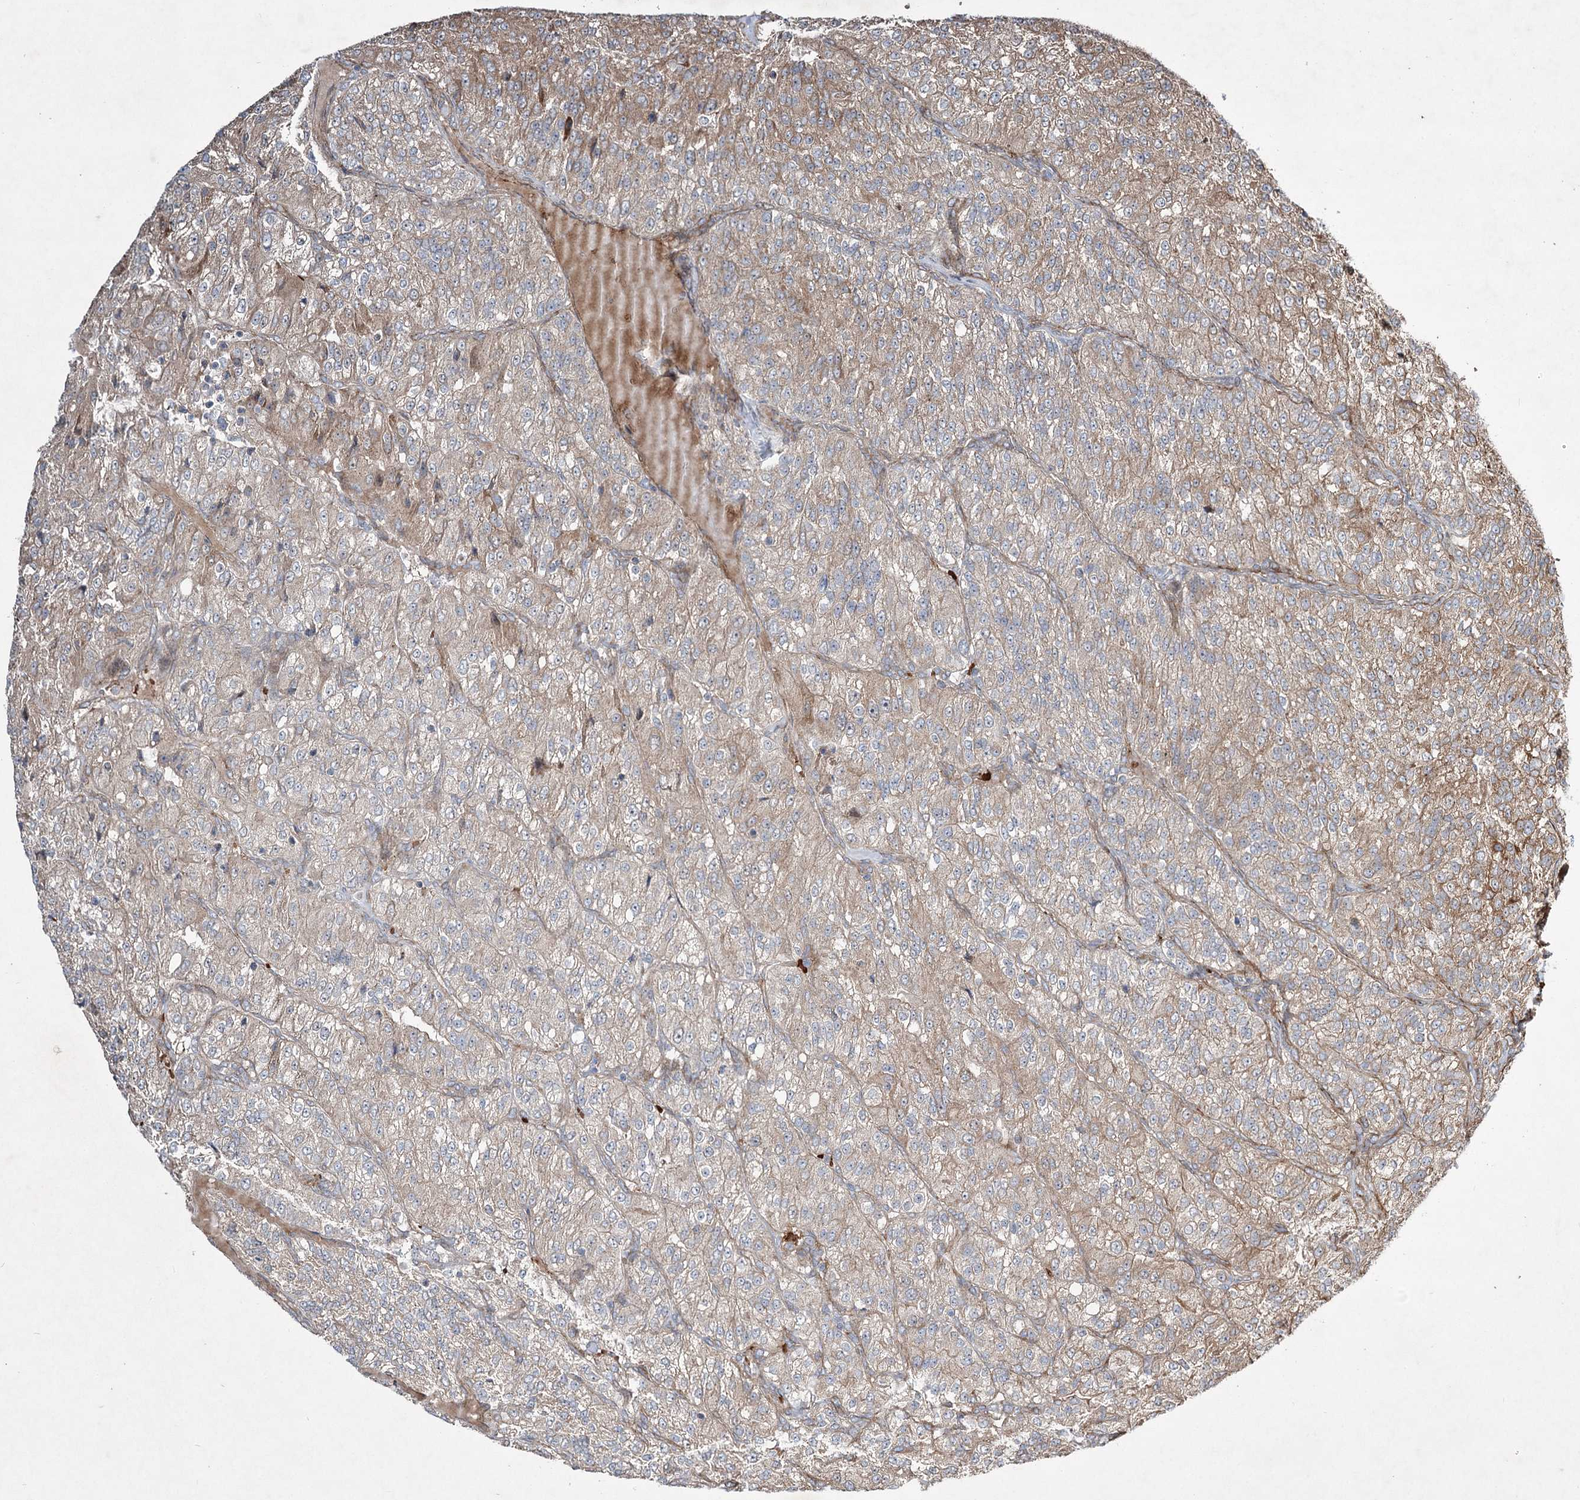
{"staining": {"intensity": "moderate", "quantity": ">75%", "location": "cytoplasmic/membranous"}, "tissue": "renal cancer", "cell_type": "Tumor cells", "image_type": "cancer", "snomed": [{"axis": "morphology", "description": "Adenocarcinoma, NOS"}, {"axis": "topography", "description": "Kidney"}], "caption": "This histopathology image exhibits immunohistochemistry (IHC) staining of human renal cancer, with medium moderate cytoplasmic/membranous staining in about >75% of tumor cells.", "gene": "SERINC5", "patient": {"sex": "female", "age": 63}}